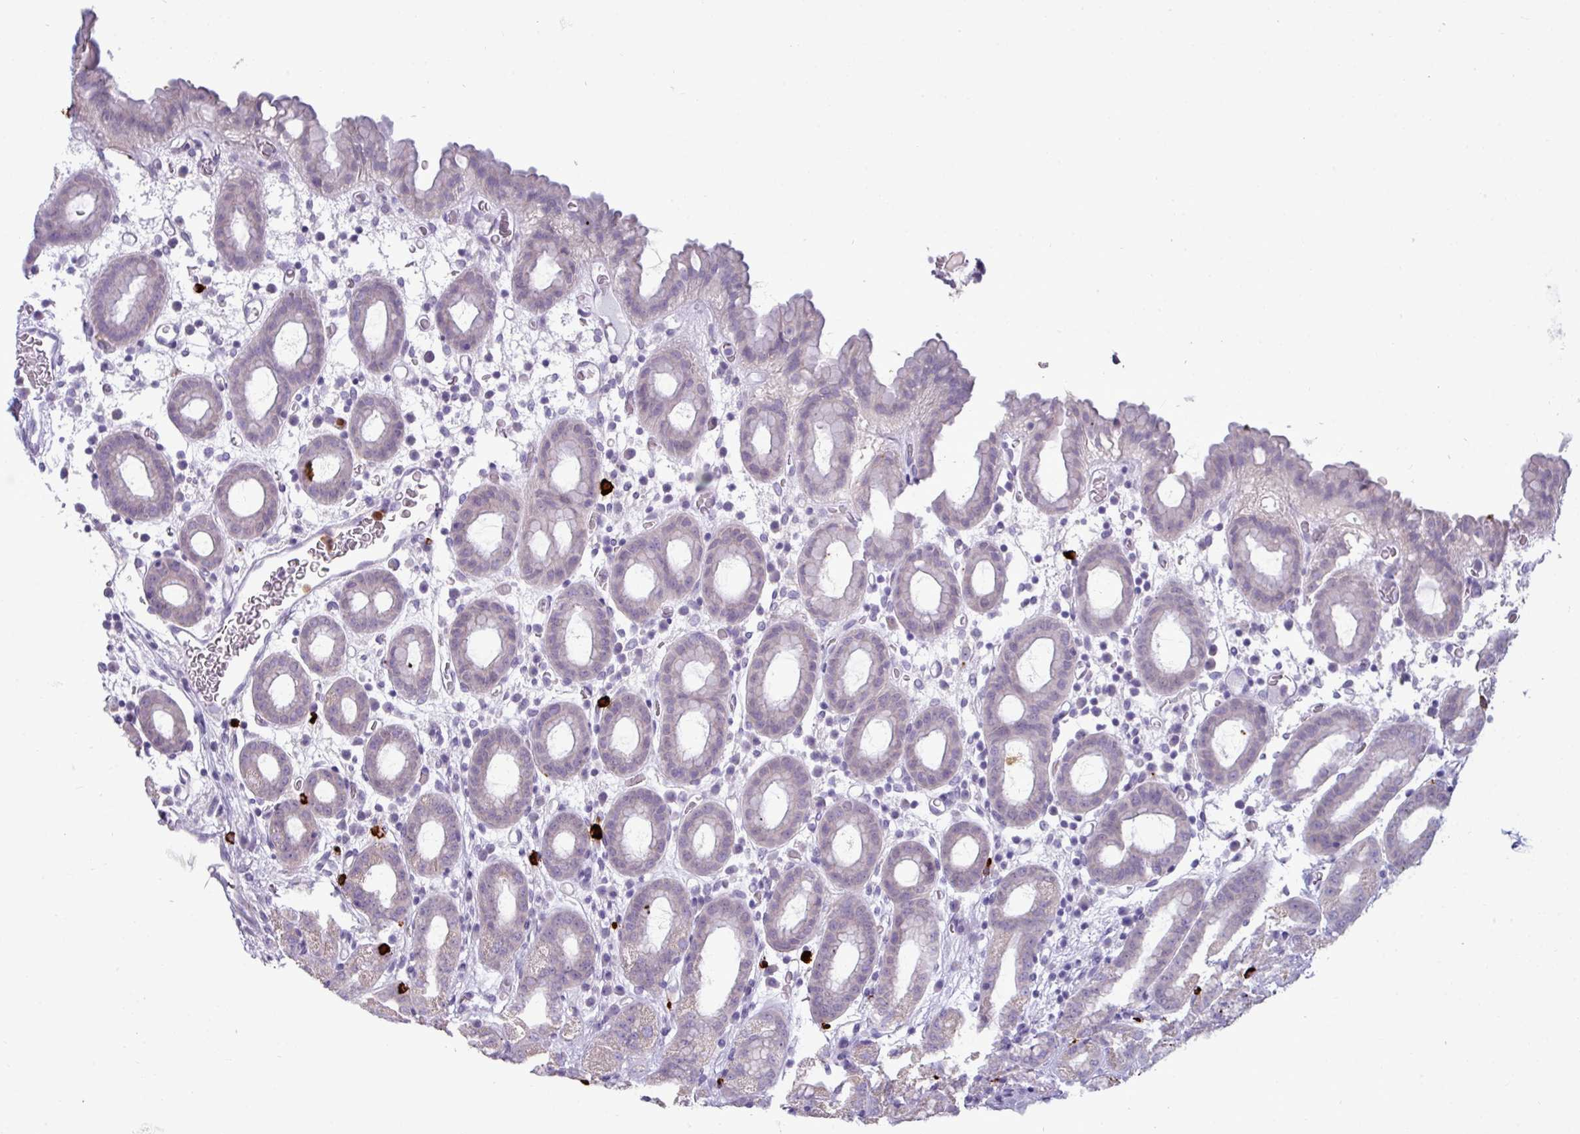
{"staining": {"intensity": "negative", "quantity": "none", "location": "none"}, "tissue": "stomach", "cell_type": "Glandular cells", "image_type": "normal", "snomed": [{"axis": "morphology", "description": "Normal tissue, NOS"}, {"axis": "topography", "description": "Stomach, upper"}, {"axis": "topography", "description": "Stomach, lower"}, {"axis": "topography", "description": "Small intestine"}], "caption": "Human stomach stained for a protein using immunohistochemistry (IHC) shows no positivity in glandular cells.", "gene": "TRIM39", "patient": {"sex": "male", "age": 68}}